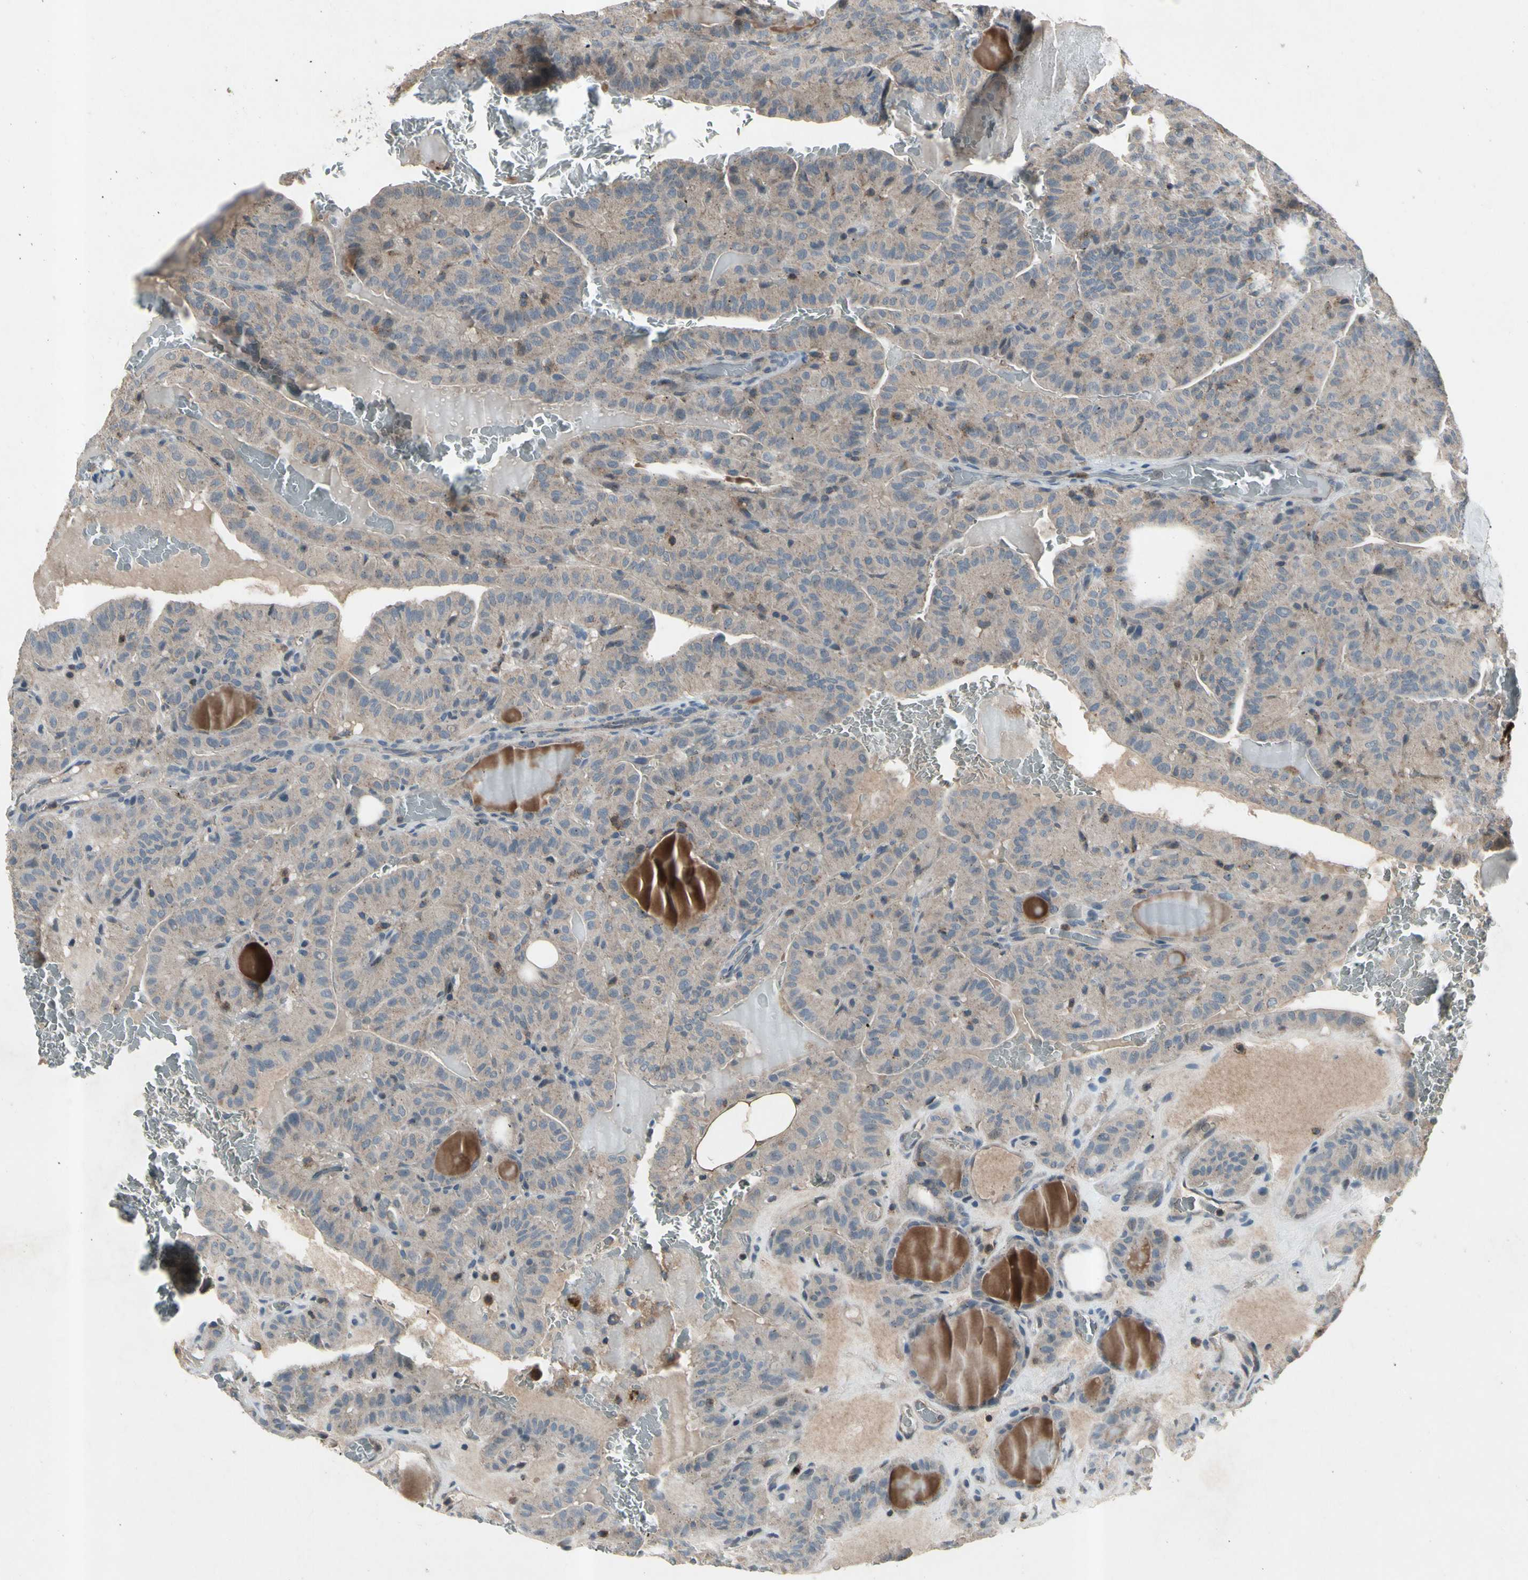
{"staining": {"intensity": "weak", "quantity": "<25%", "location": "cytoplasmic/membranous"}, "tissue": "thyroid cancer", "cell_type": "Tumor cells", "image_type": "cancer", "snomed": [{"axis": "morphology", "description": "Papillary adenocarcinoma, NOS"}, {"axis": "topography", "description": "Thyroid gland"}], "caption": "This is an IHC photomicrograph of thyroid papillary adenocarcinoma. There is no expression in tumor cells.", "gene": "NMI", "patient": {"sex": "male", "age": 77}}